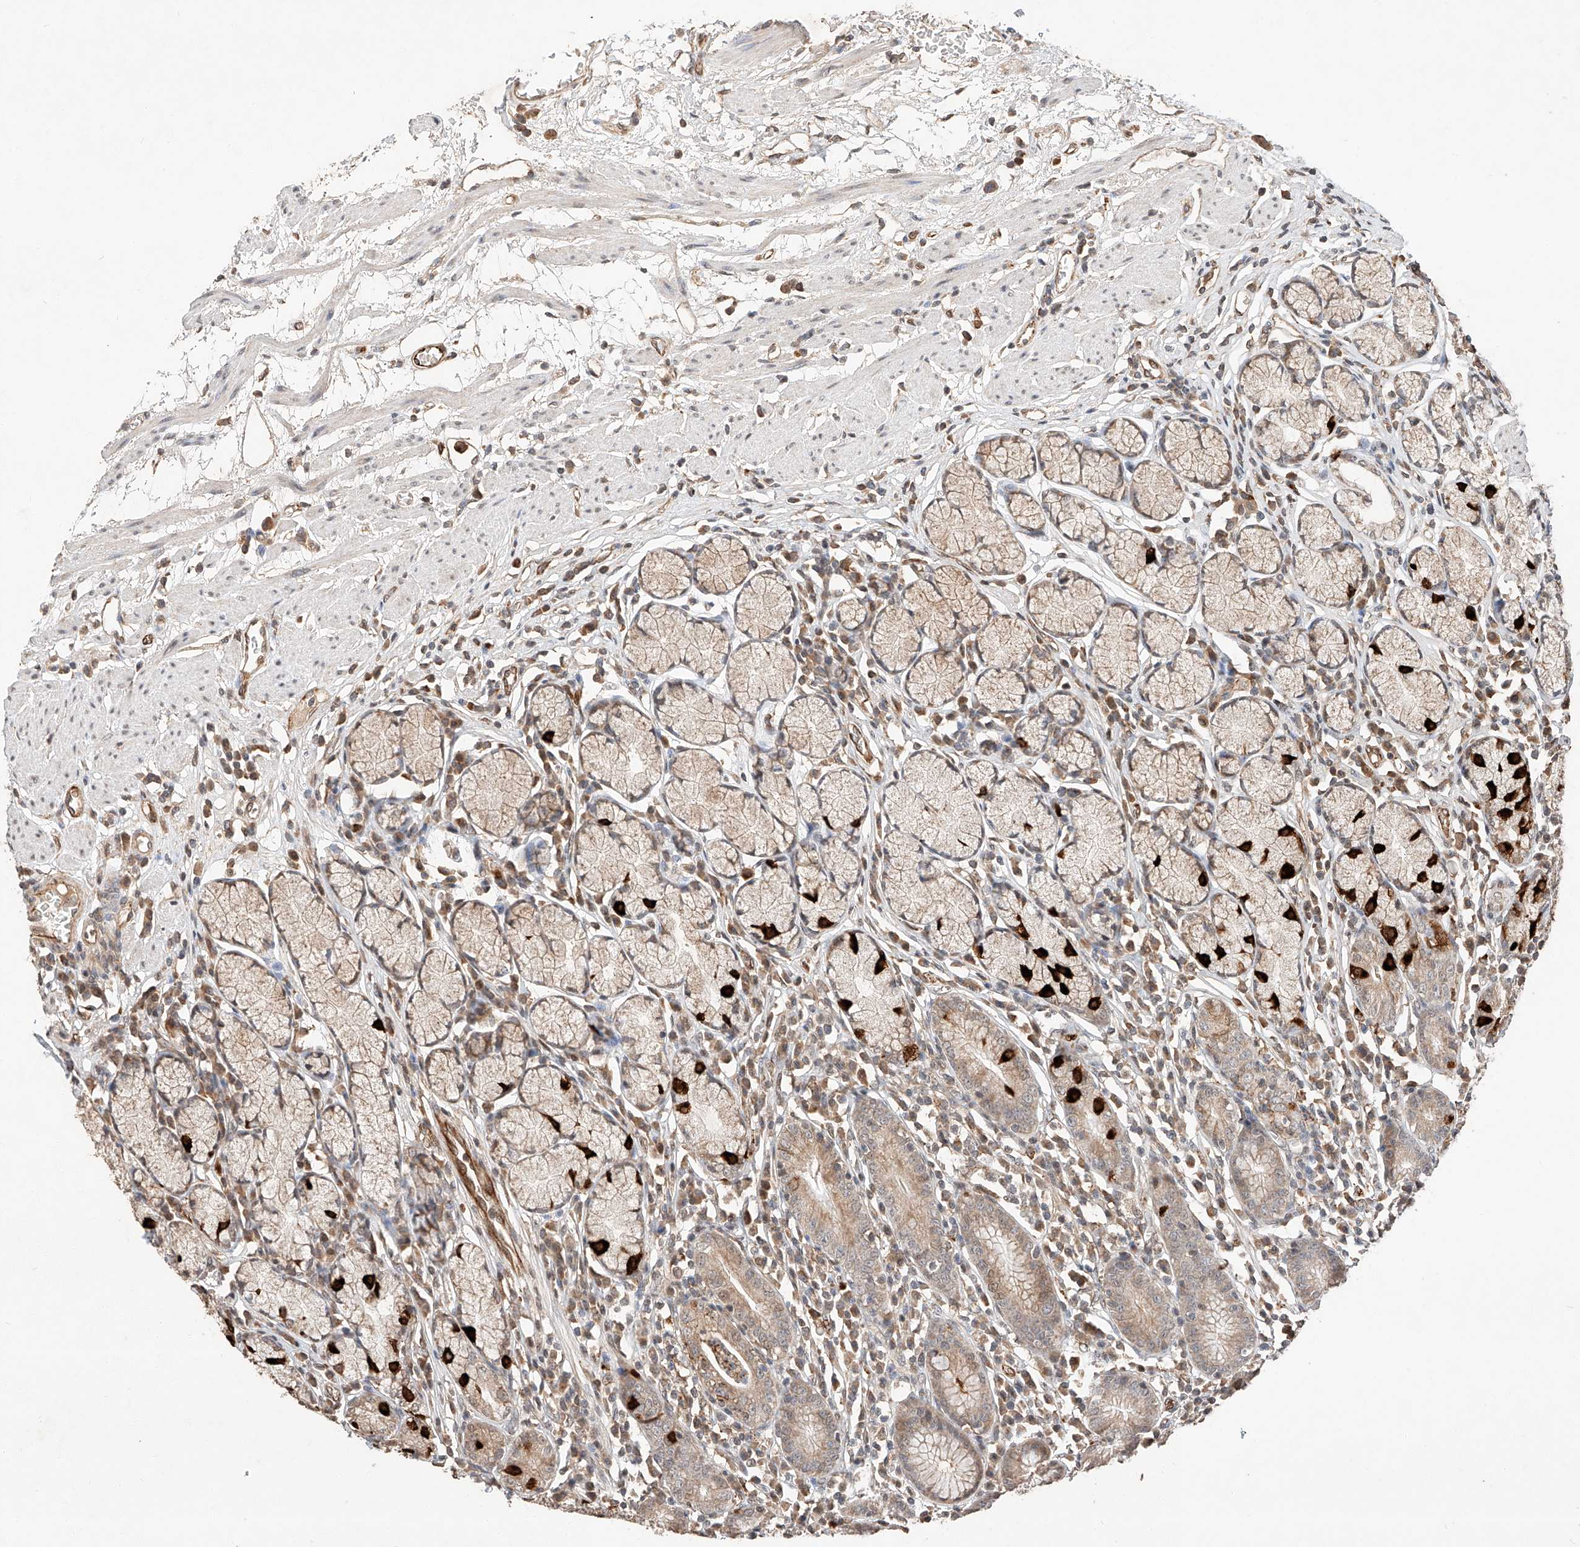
{"staining": {"intensity": "moderate", "quantity": "25%-75%", "location": "cytoplasmic/membranous"}, "tissue": "stomach", "cell_type": "Glandular cells", "image_type": "normal", "snomed": [{"axis": "morphology", "description": "Normal tissue, NOS"}, {"axis": "topography", "description": "Stomach"}], "caption": "Immunohistochemical staining of unremarkable stomach shows medium levels of moderate cytoplasmic/membranous positivity in approximately 25%-75% of glandular cells.", "gene": "SUSD6", "patient": {"sex": "male", "age": 55}}